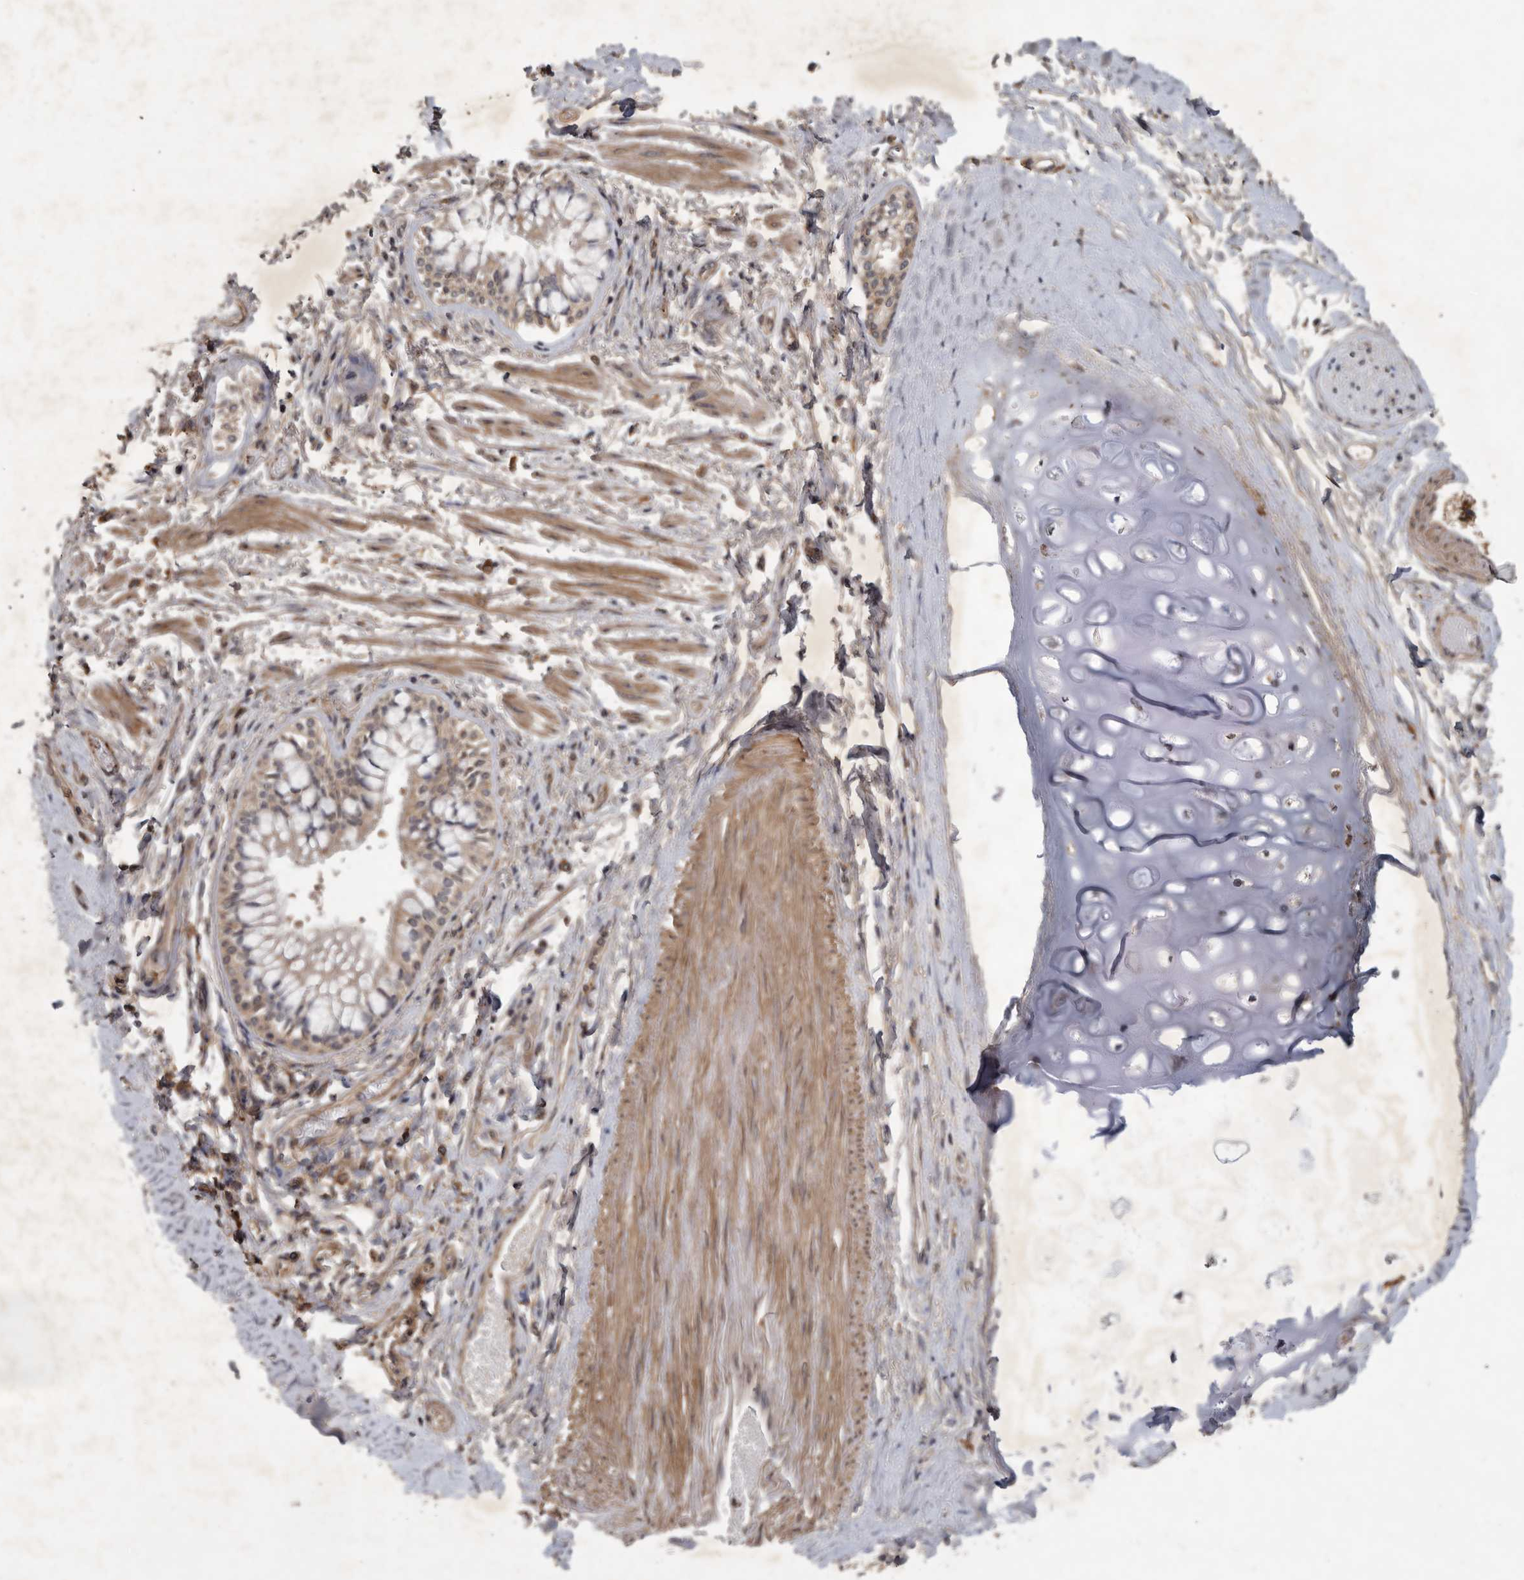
{"staining": {"intensity": "weak", "quantity": ">75%", "location": "cytoplasmic/membranous"}, "tissue": "bronchus", "cell_type": "Respiratory epithelial cells", "image_type": "normal", "snomed": [{"axis": "morphology", "description": "Normal tissue, NOS"}, {"axis": "morphology", "description": "Inflammation, NOS"}, {"axis": "topography", "description": "Lung"}], "caption": "This histopathology image displays normal bronchus stained with immunohistochemistry (IHC) to label a protein in brown. The cytoplasmic/membranous of respiratory epithelial cells show weak positivity for the protein. Nuclei are counter-stained blue.", "gene": "DNAJC28", "patient": {"sex": "female", "age": 46}}